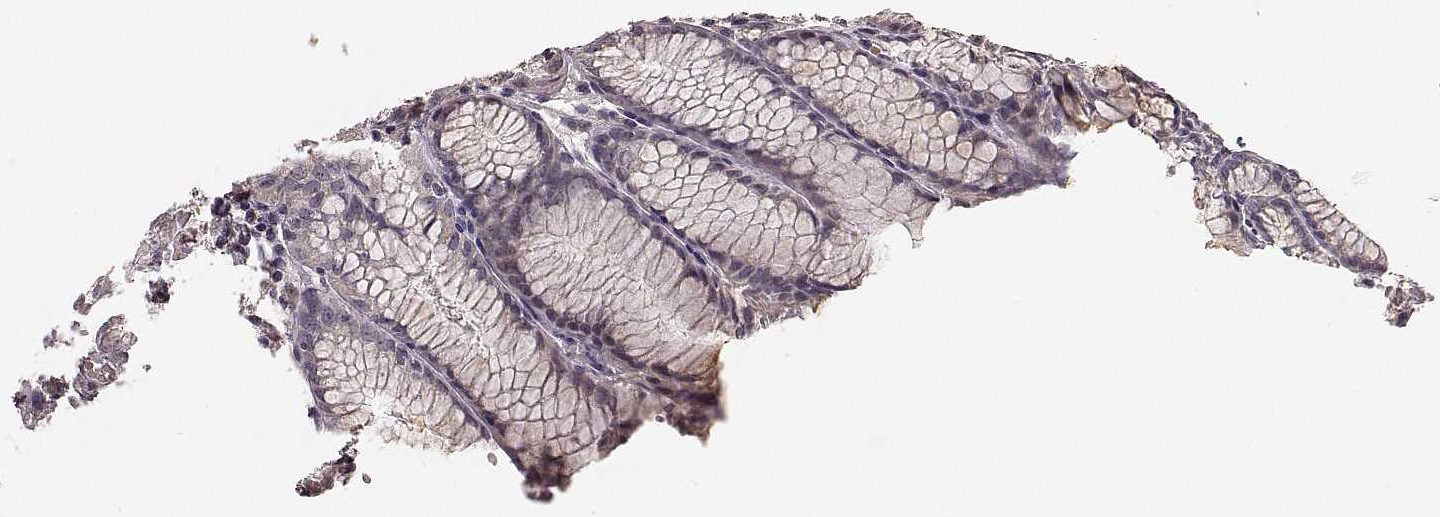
{"staining": {"intensity": "negative", "quantity": "none", "location": "none"}, "tissue": "stomach", "cell_type": "Glandular cells", "image_type": "normal", "snomed": [{"axis": "morphology", "description": "Normal tissue, NOS"}, {"axis": "topography", "description": "Stomach, upper"}], "caption": "Immunohistochemistry histopathology image of benign stomach: human stomach stained with DAB (3,3'-diaminobenzidine) displays no significant protein staining in glandular cells.", "gene": "MIA", "patient": {"sex": "male", "age": 47}}